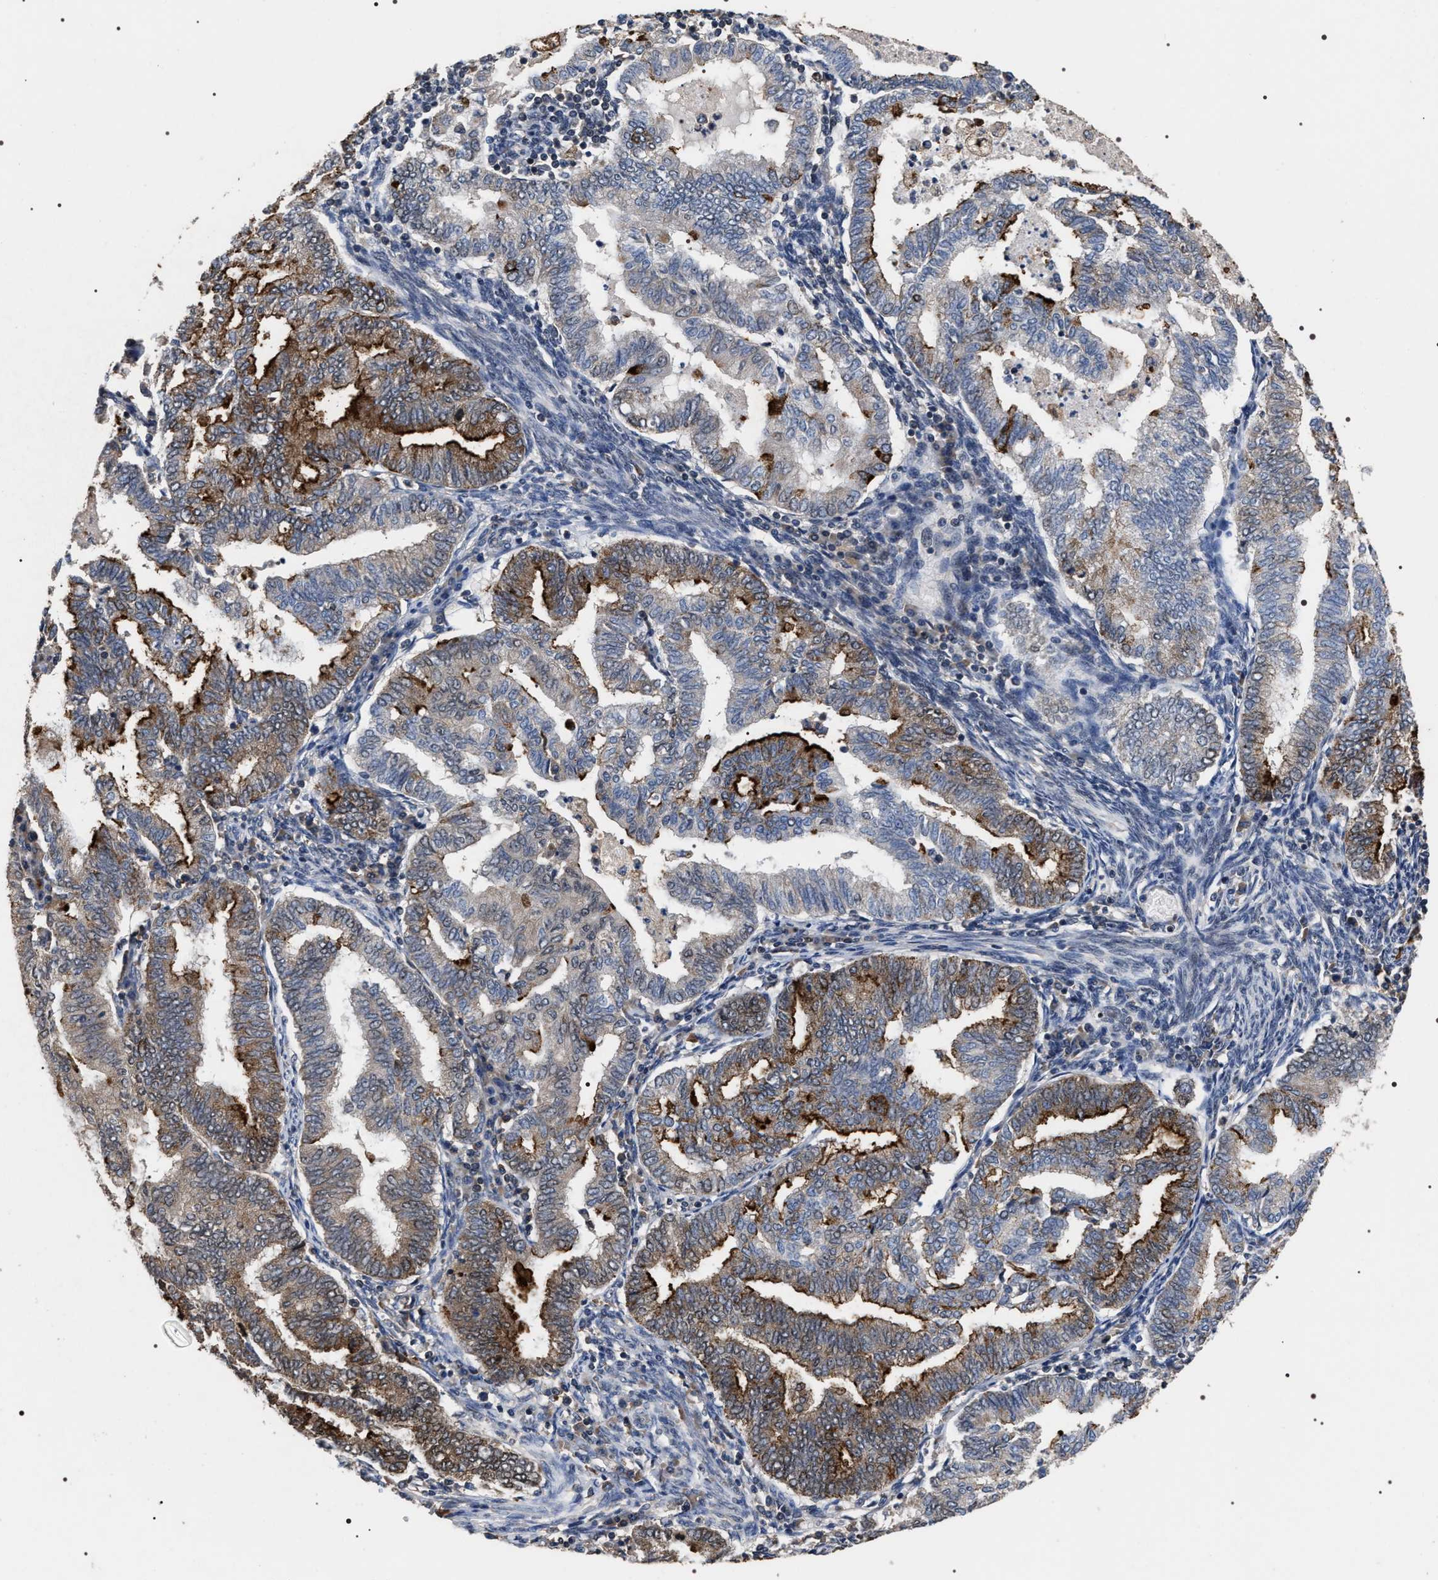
{"staining": {"intensity": "strong", "quantity": "25%-75%", "location": "cytoplasmic/membranous"}, "tissue": "endometrial cancer", "cell_type": "Tumor cells", "image_type": "cancer", "snomed": [{"axis": "morphology", "description": "Polyp, NOS"}, {"axis": "morphology", "description": "Adenocarcinoma, NOS"}, {"axis": "morphology", "description": "Adenoma, NOS"}, {"axis": "topography", "description": "Endometrium"}], "caption": "This image shows immunohistochemistry staining of human endometrial cancer (adenoma), with high strong cytoplasmic/membranous positivity in approximately 25%-75% of tumor cells.", "gene": "UPF3A", "patient": {"sex": "female", "age": 79}}